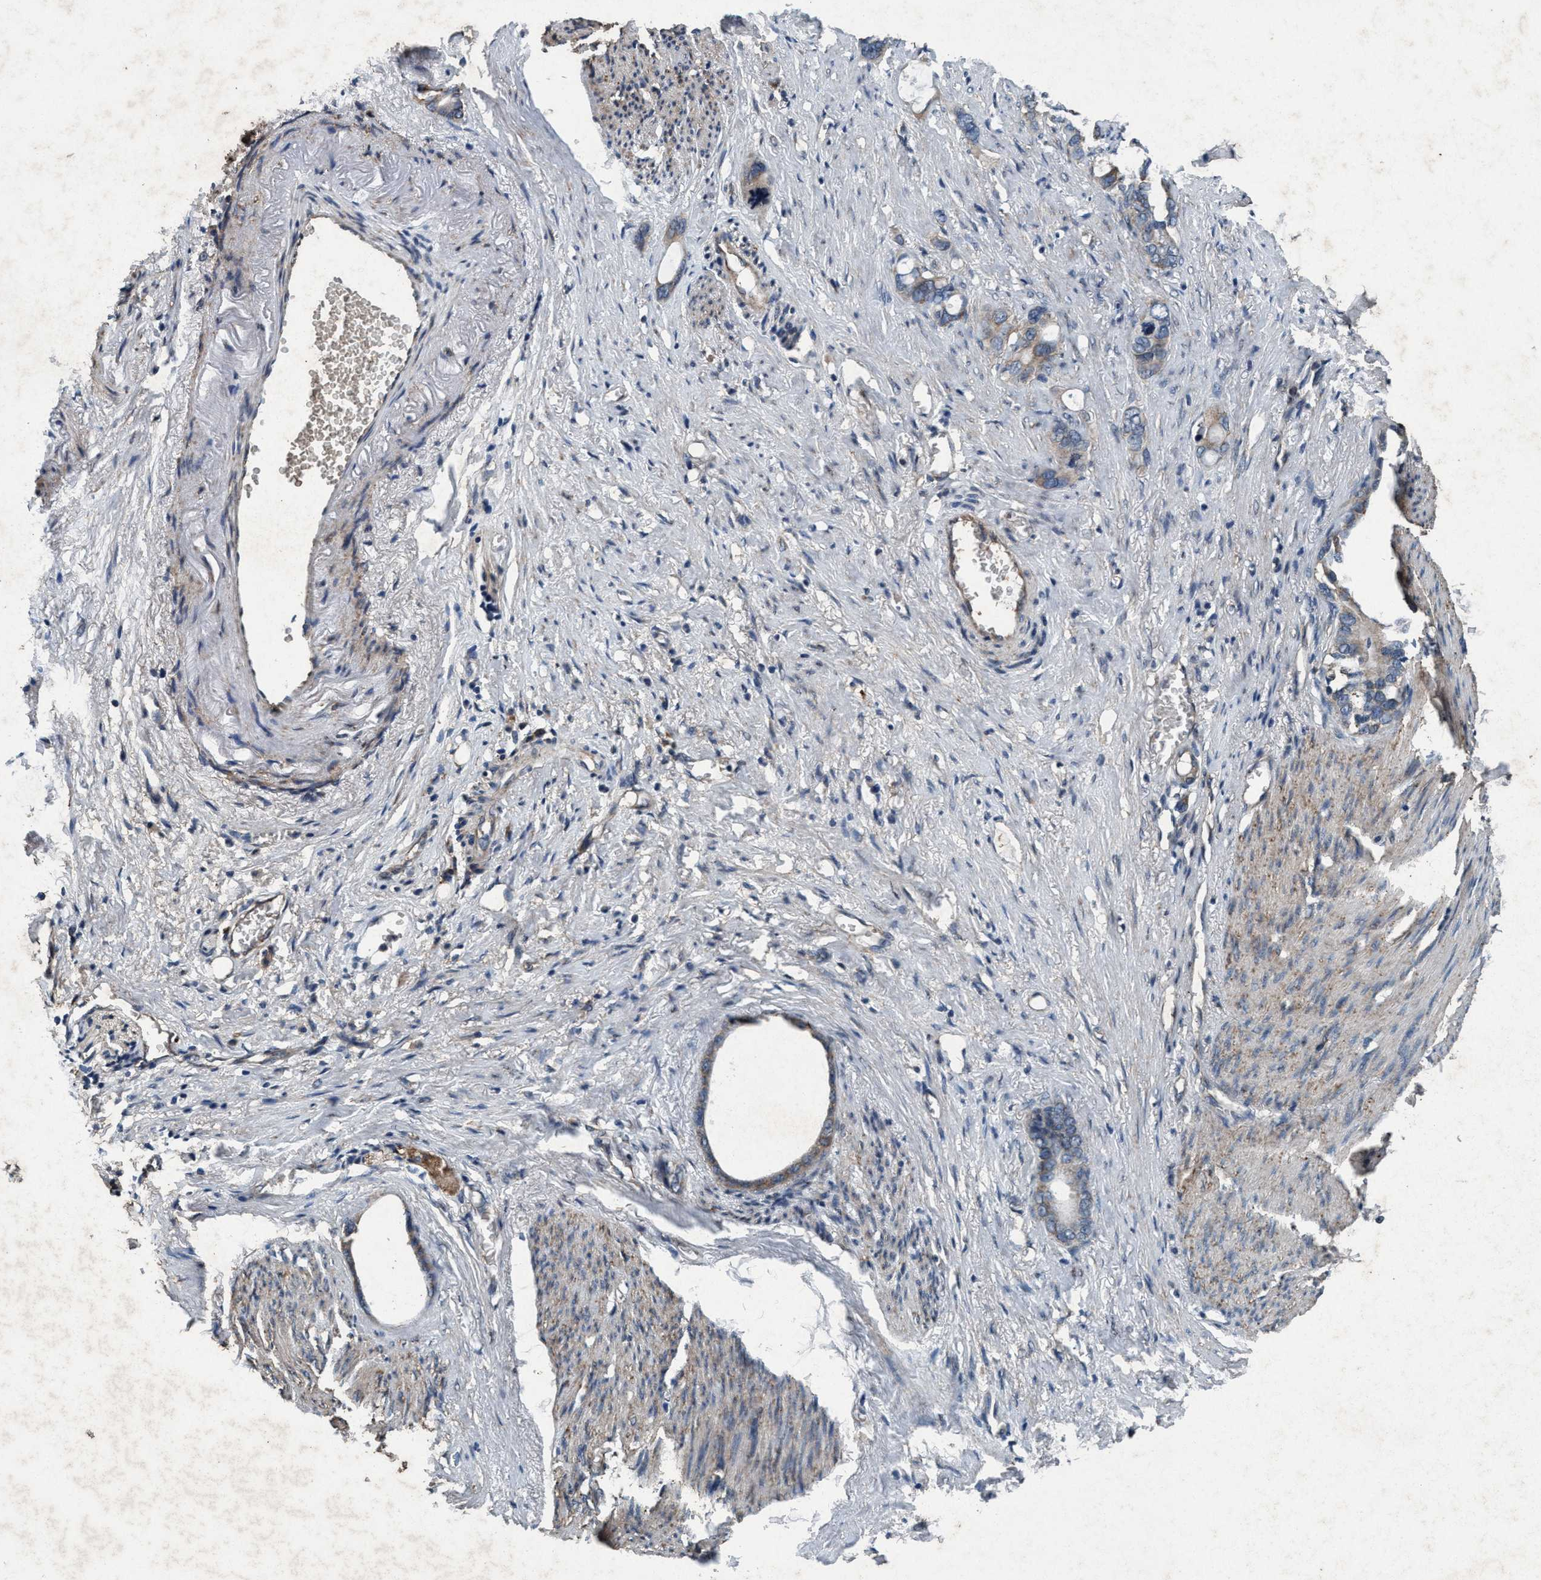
{"staining": {"intensity": "moderate", "quantity": ">75%", "location": "cytoplasmic/membranous"}, "tissue": "stomach cancer", "cell_type": "Tumor cells", "image_type": "cancer", "snomed": [{"axis": "morphology", "description": "Adenocarcinoma, NOS"}, {"axis": "topography", "description": "Stomach"}], "caption": "Stomach cancer tissue reveals moderate cytoplasmic/membranous staining in about >75% of tumor cells", "gene": "AKT1S1", "patient": {"sex": "female", "age": 75}}